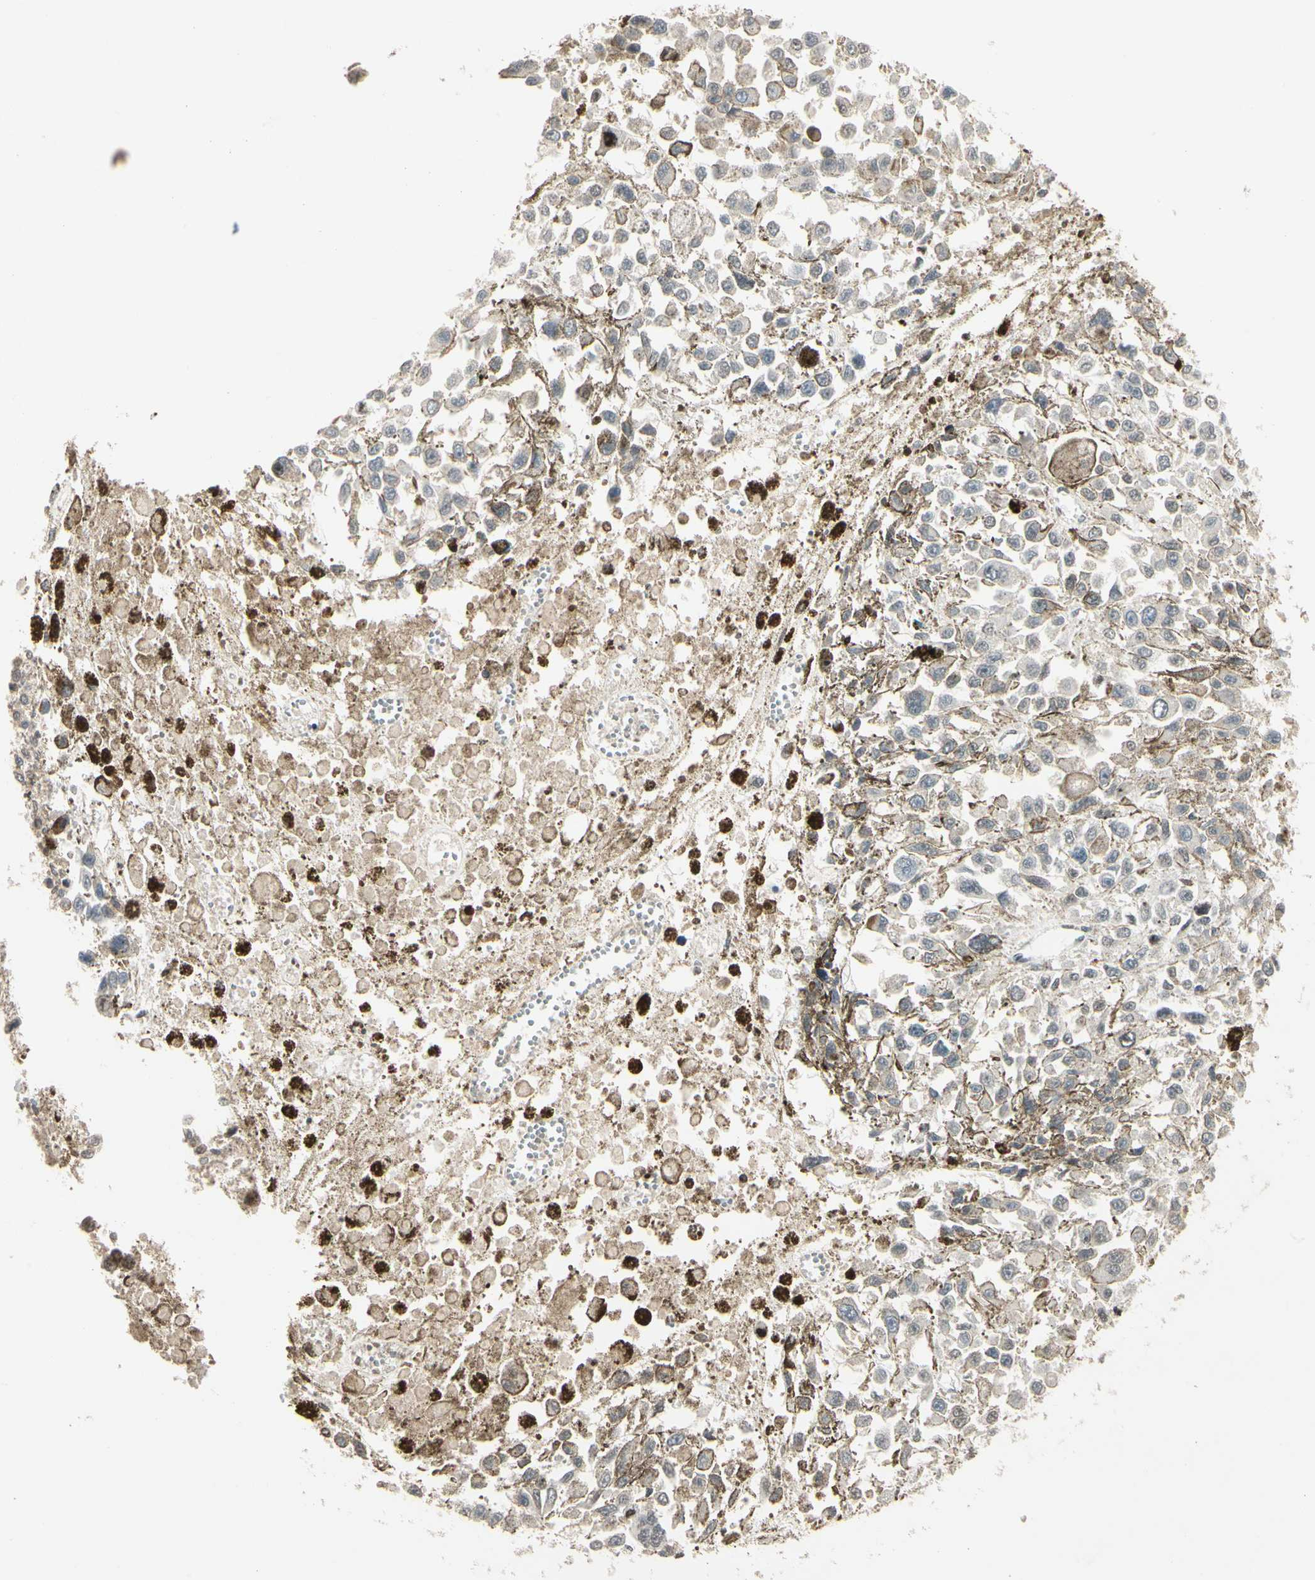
{"staining": {"intensity": "negative", "quantity": "none", "location": "none"}, "tissue": "melanoma", "cell_type": "Tumor cells", "image_type": "cancer", "snomed": [{"axis": "morphology", "description": "Malignant melanoma, Metastatic site"}, {"axis": "topography", "description": "Lymph node"}], "caption": "DAB (3,3'-diaminobenzidine) immunohistochemical staining of melanoma shows no significant positivity in tumor cells. The staining is performed using DAB brown chromogen with nuclei counter-stained in using hematoxylin.", "gene": "EVC", "patient": {"sex": "male", "age": 59}}